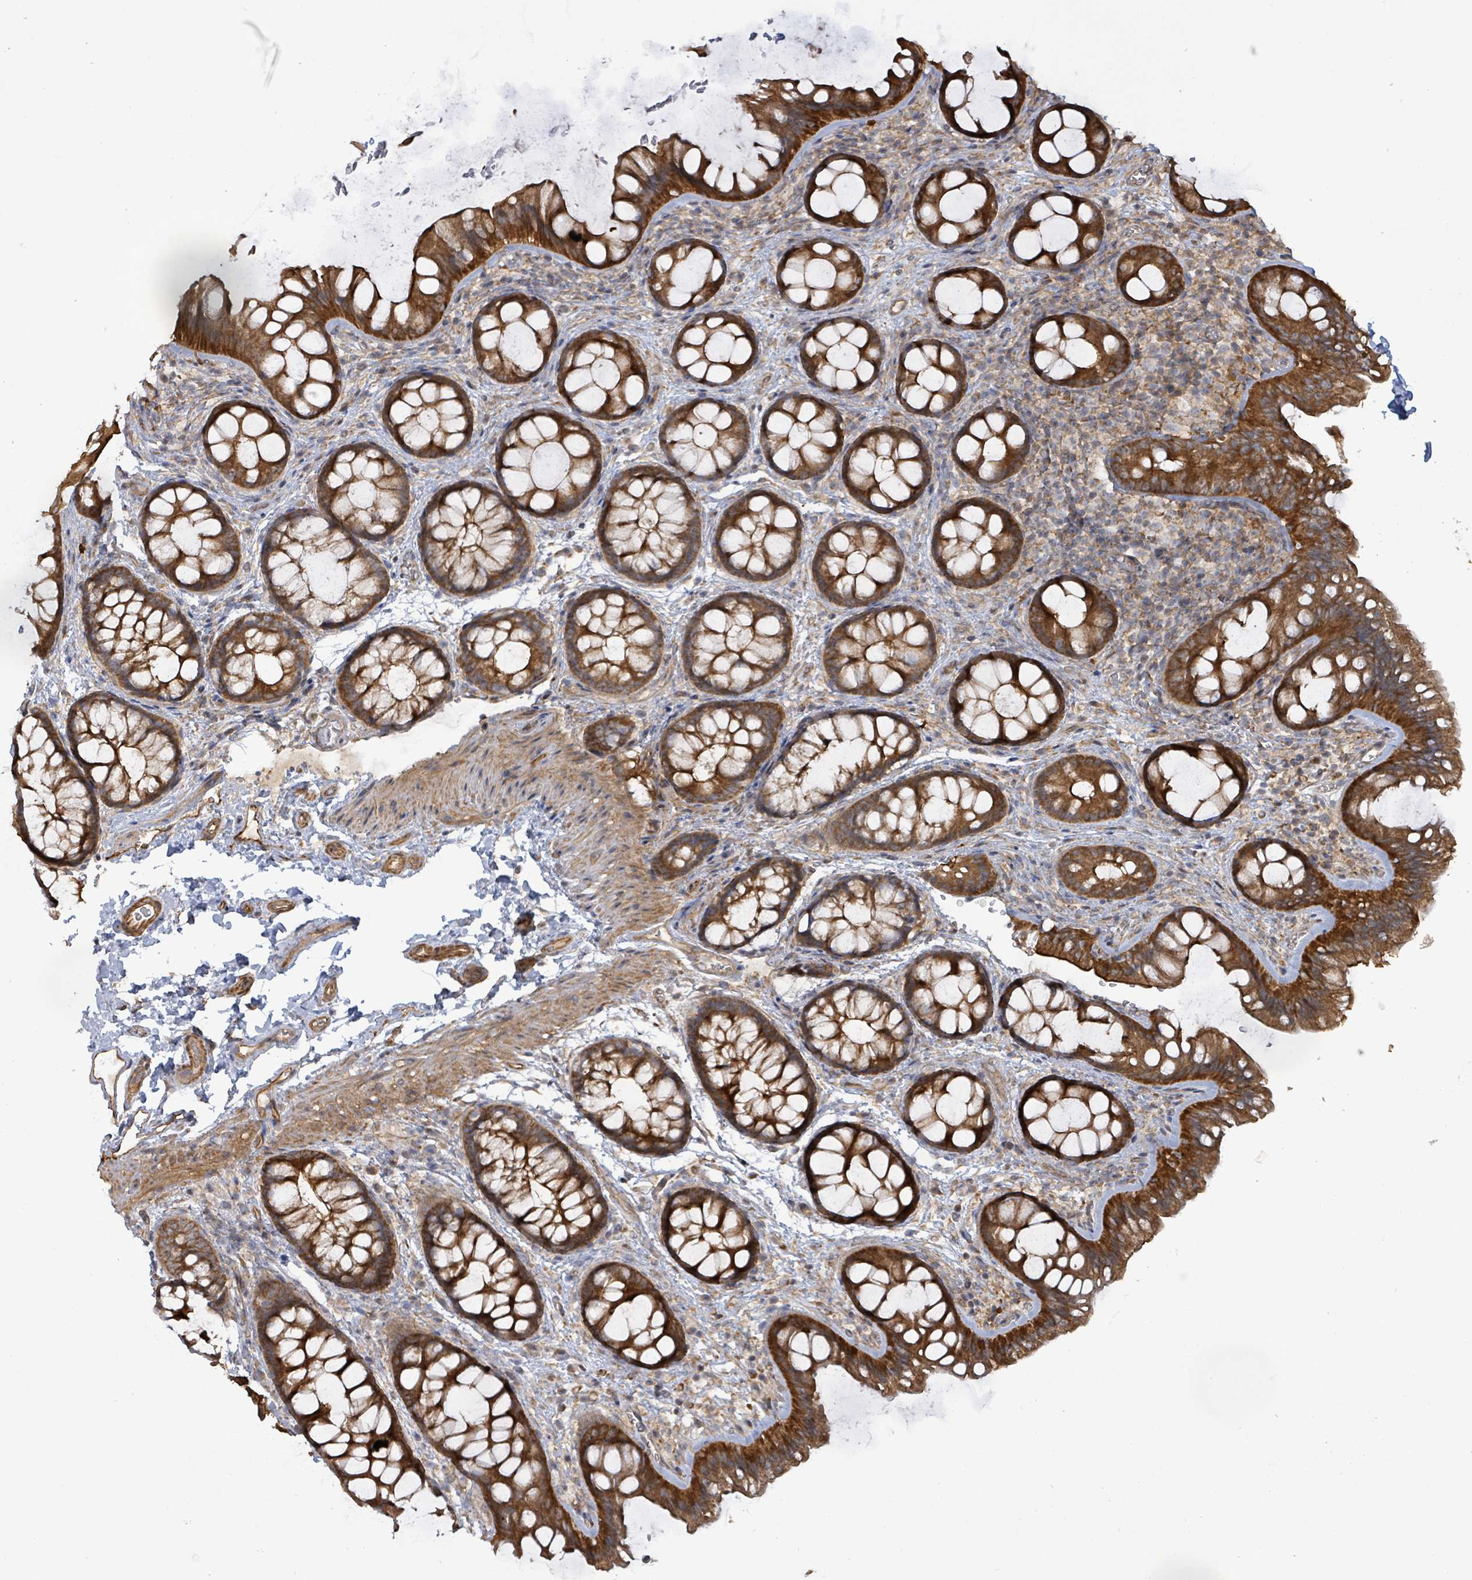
{"staining": {"intensity": "moderate", "quantity": ">75%", "location": "cytoplasmic/membranous"}, "tissue": "colon", "cell_type": "Endothelial cells", "image_type": "normal", "snomed": [{"axis": "morphology", "description": "Normal tissue, NOS"}, {"axis": "topography", "description": "Colon"}], "caption": "An IHC micrograph of unremarkable tissue is shown. Protein staining in brown shows moderate cytoplasmic/membranous positivity in colon within endothelial cells. (Stains: DAB in brown, nuclei in blue, Microscopy: brightfield microscopy at high magnification).", "gene": "KBTBD11", "patient": {"sex": "male", "age": 46}}